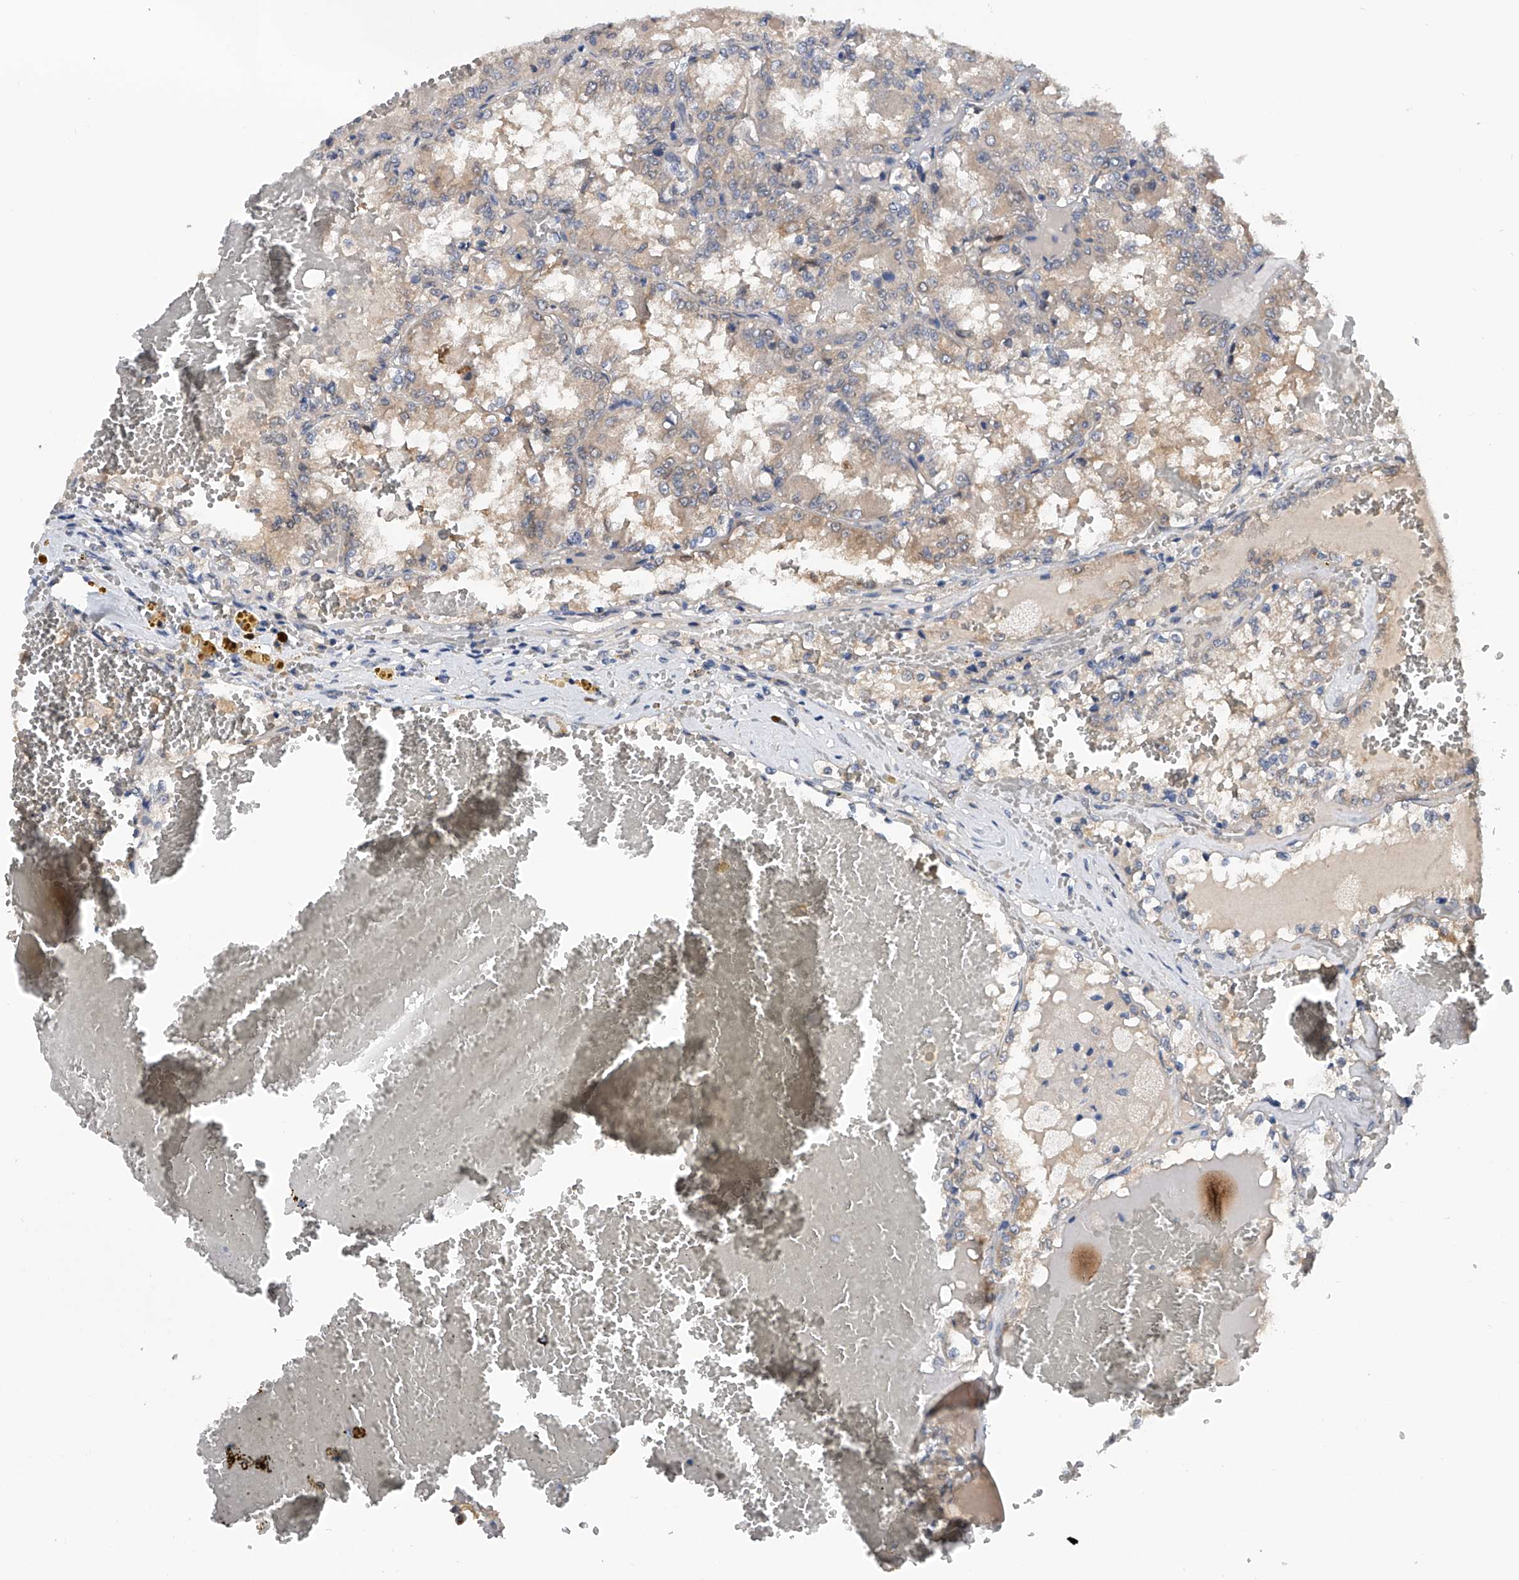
{"staining": {"intensity": "weak", "quantity": "<25%", "location": "cytoplasmic/membranous"}, "tissue": "renal cancer", "cell_type": "Tumor cells", "image_type": "cancer", "snomed": [{"axis": "morphology", "description": "Adenocarcinoma, NOS"}, {"axis": "topography", "description": "Kidney"}], "caption": "Human renal adenocarcinoma stained for a protein using immunohistochemistry displays no staining in tumor cells.", "gene": "PGM3", "patient": {"sex": "female", "age": 56}}